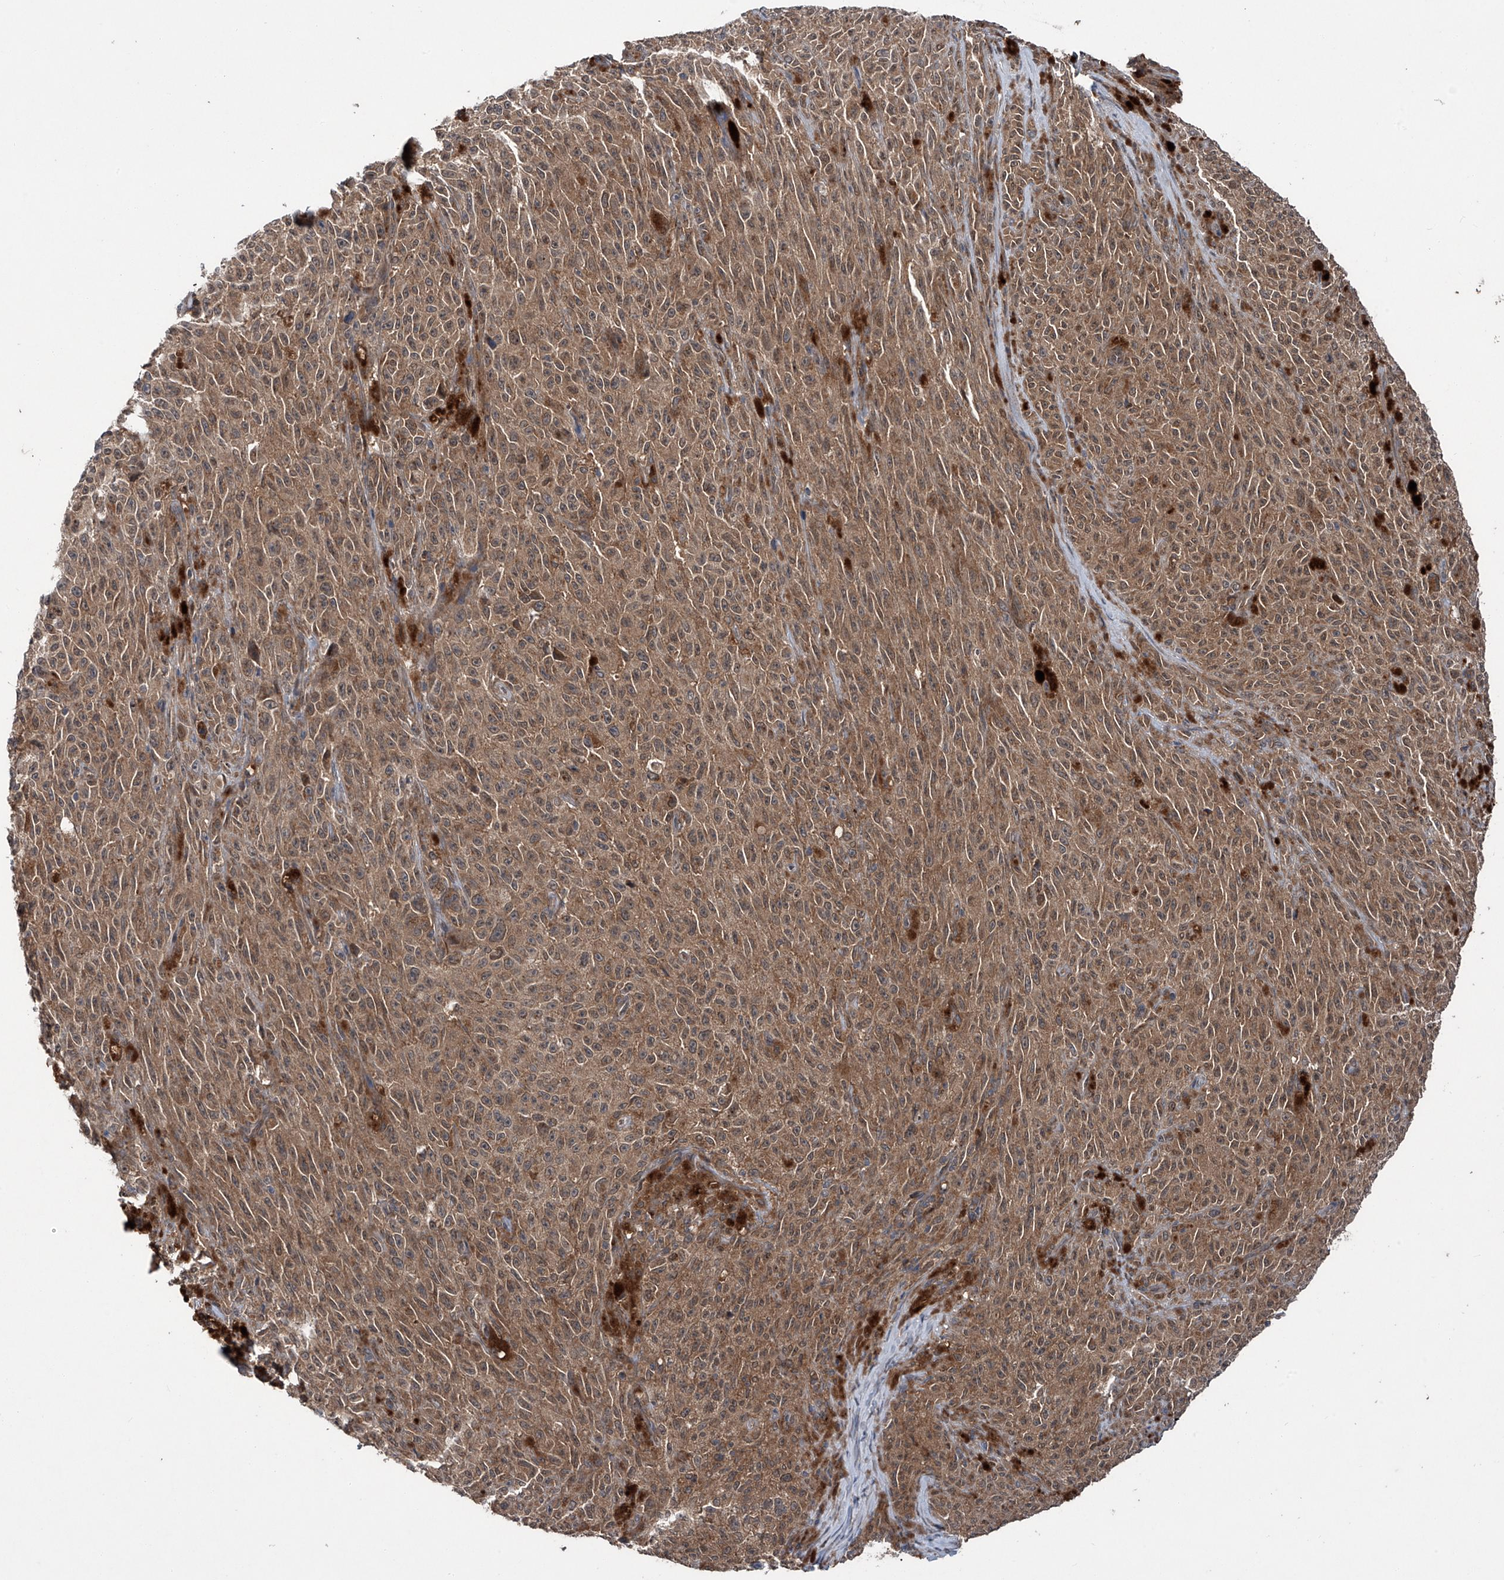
{"staining": {"intensity": "weak", "quantity": ">75%", "location": "cytoplasmic/membranous"}, "tissue": "melanoma", "cell_type": "Tumor cells", "image_type": "cancer", "snomed": [{"axis": "morphology", "description": "Malignant melanoma, NOS"}, {"axis": "topography", "description": "Skin"}], "caption": "IHC of melanoma displays low levels of weak cytoplasmic/membranous expression in about >75% of tumor cells.", "gene": "ZDHHC9", "patient": {"sex": "female", "age": 82}}